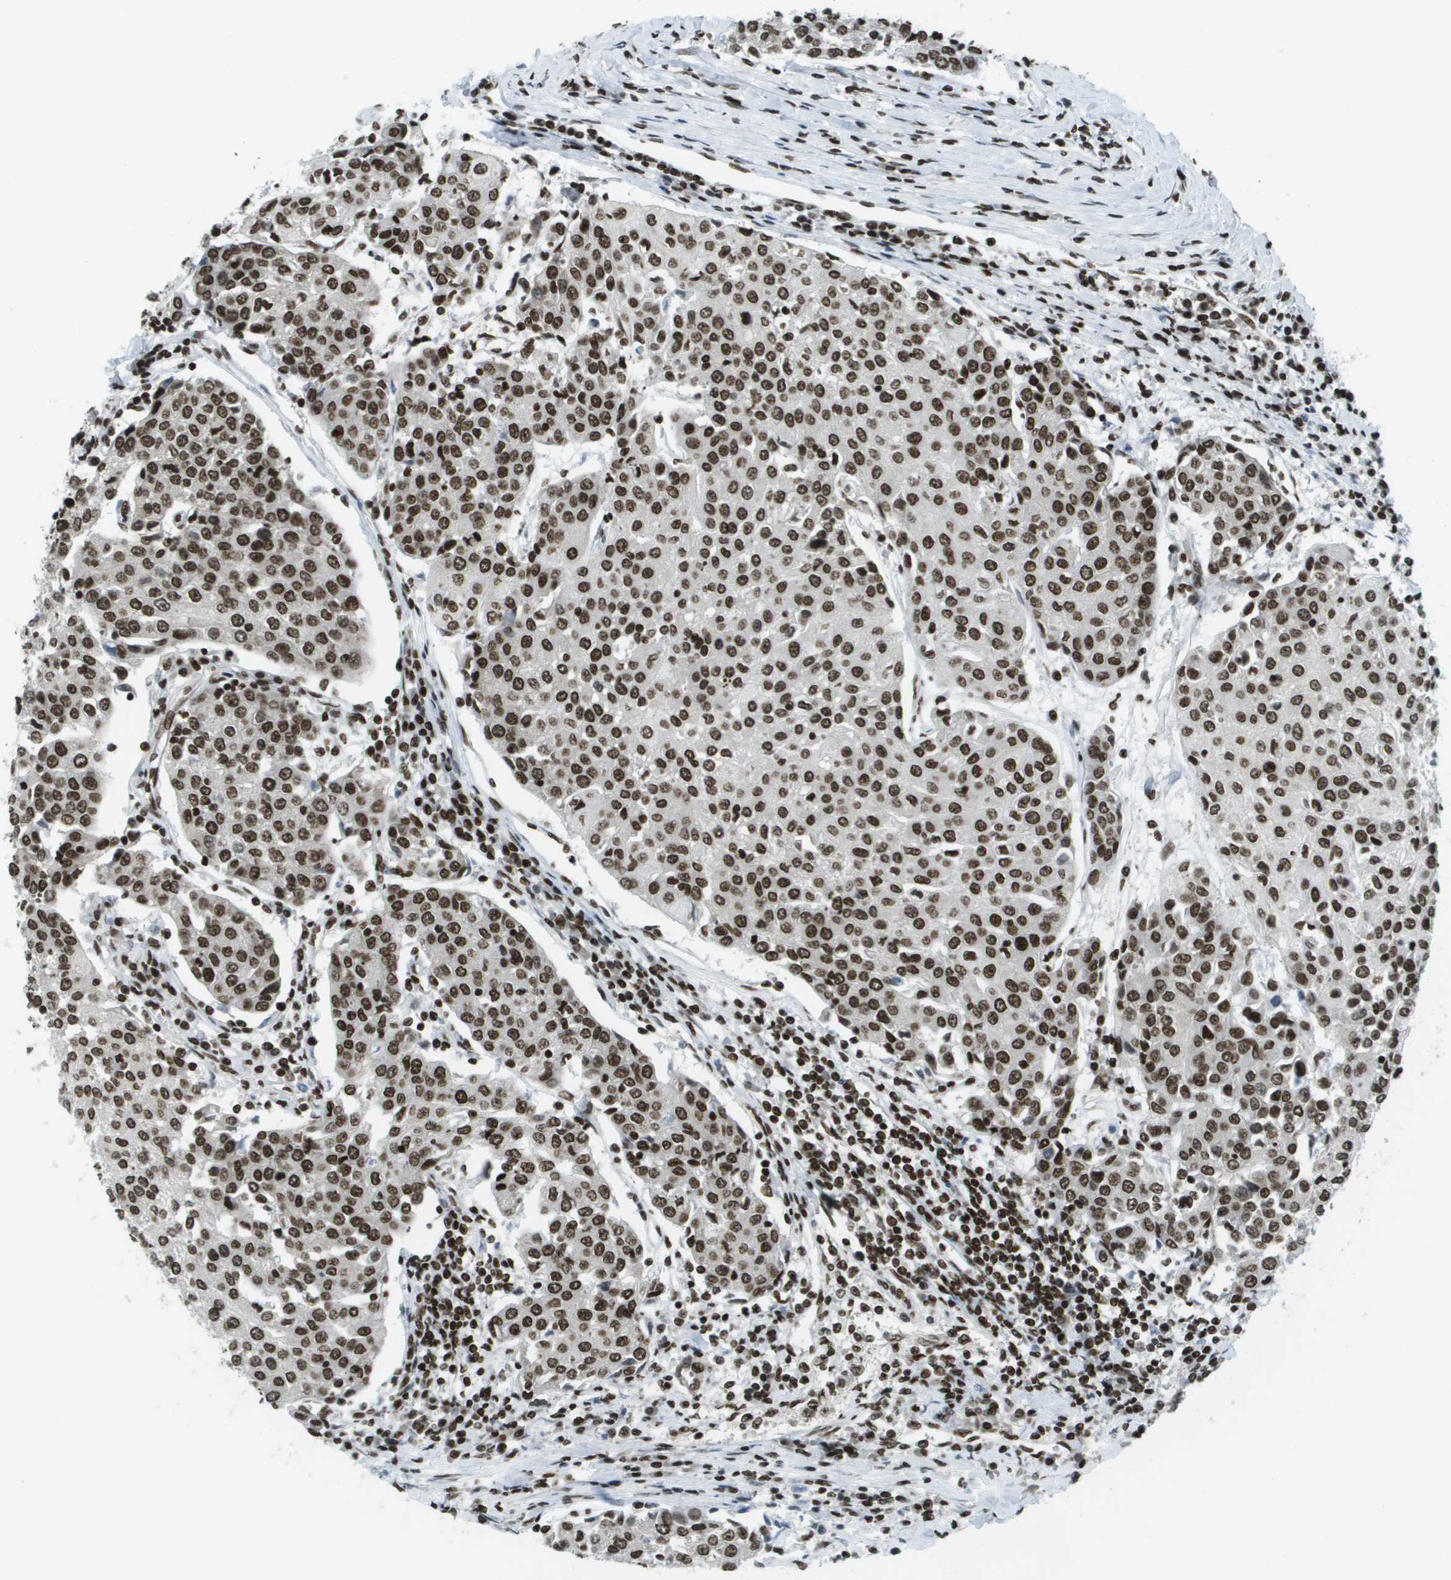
{"staining": {"intensity": "strong", "quantity": ">75%", "location": "nuclear"}, "tissue": "urothelial cancer", "cell_type": "Tumor cells", "image_type": "cancer", "snomed": [{"axis": "morphology", "description": "Urothelial carcinoma, High grade"}, {"axis": "topography", "description": "Urinary bladder"}], "caption": "Urothelial carcinoma (high-grade) was stained to show a protein in brown. There is high levels of strong nuclear expression in approximately >75% of tumor cells.", "gene": "GLYR1", "patient": {"sex": "female", "age": 85}}